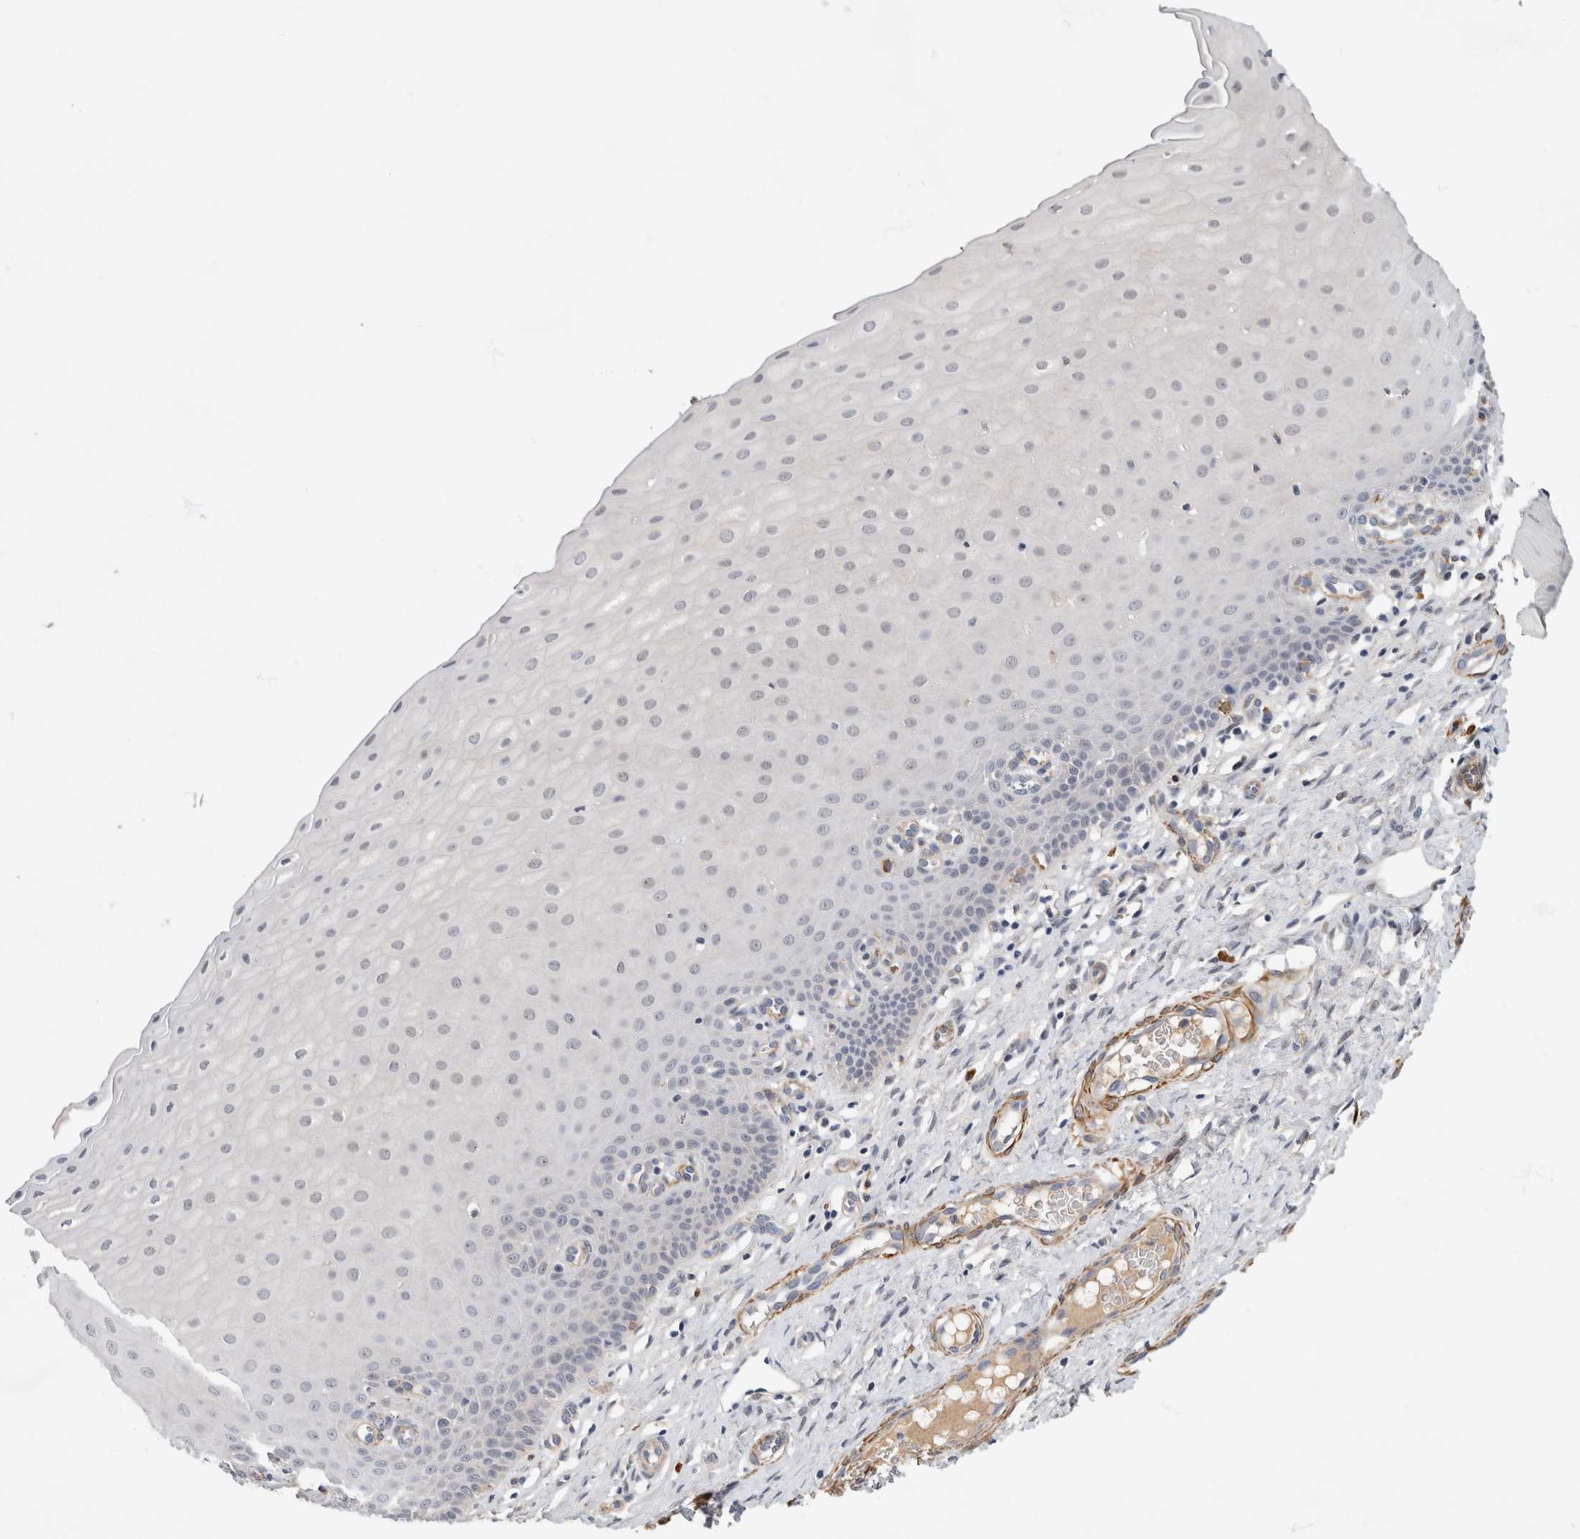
{"staining": {"intensity": "weak", "quantity": "25%-75%", "location": "nuclear"}, "tissue": "cervix", "cell_type": "Glandular cells", "image_type": "normal", "snomed": [{"axis": "morphology", "description": "Normal tissue, NOS"}, {"axis": "topography", "description": "Cervix"}], "caption": "Immunohistochemistry (IHC) image of normal cervix: human cervix stained using immunohistochemistry displays low levels of weak protein expression localized specifically in the nuclear of glandular cells, appearing as a nuclear brown color.", "gene": "PGM1", "patient": {"sex": "female", "age": 55}}